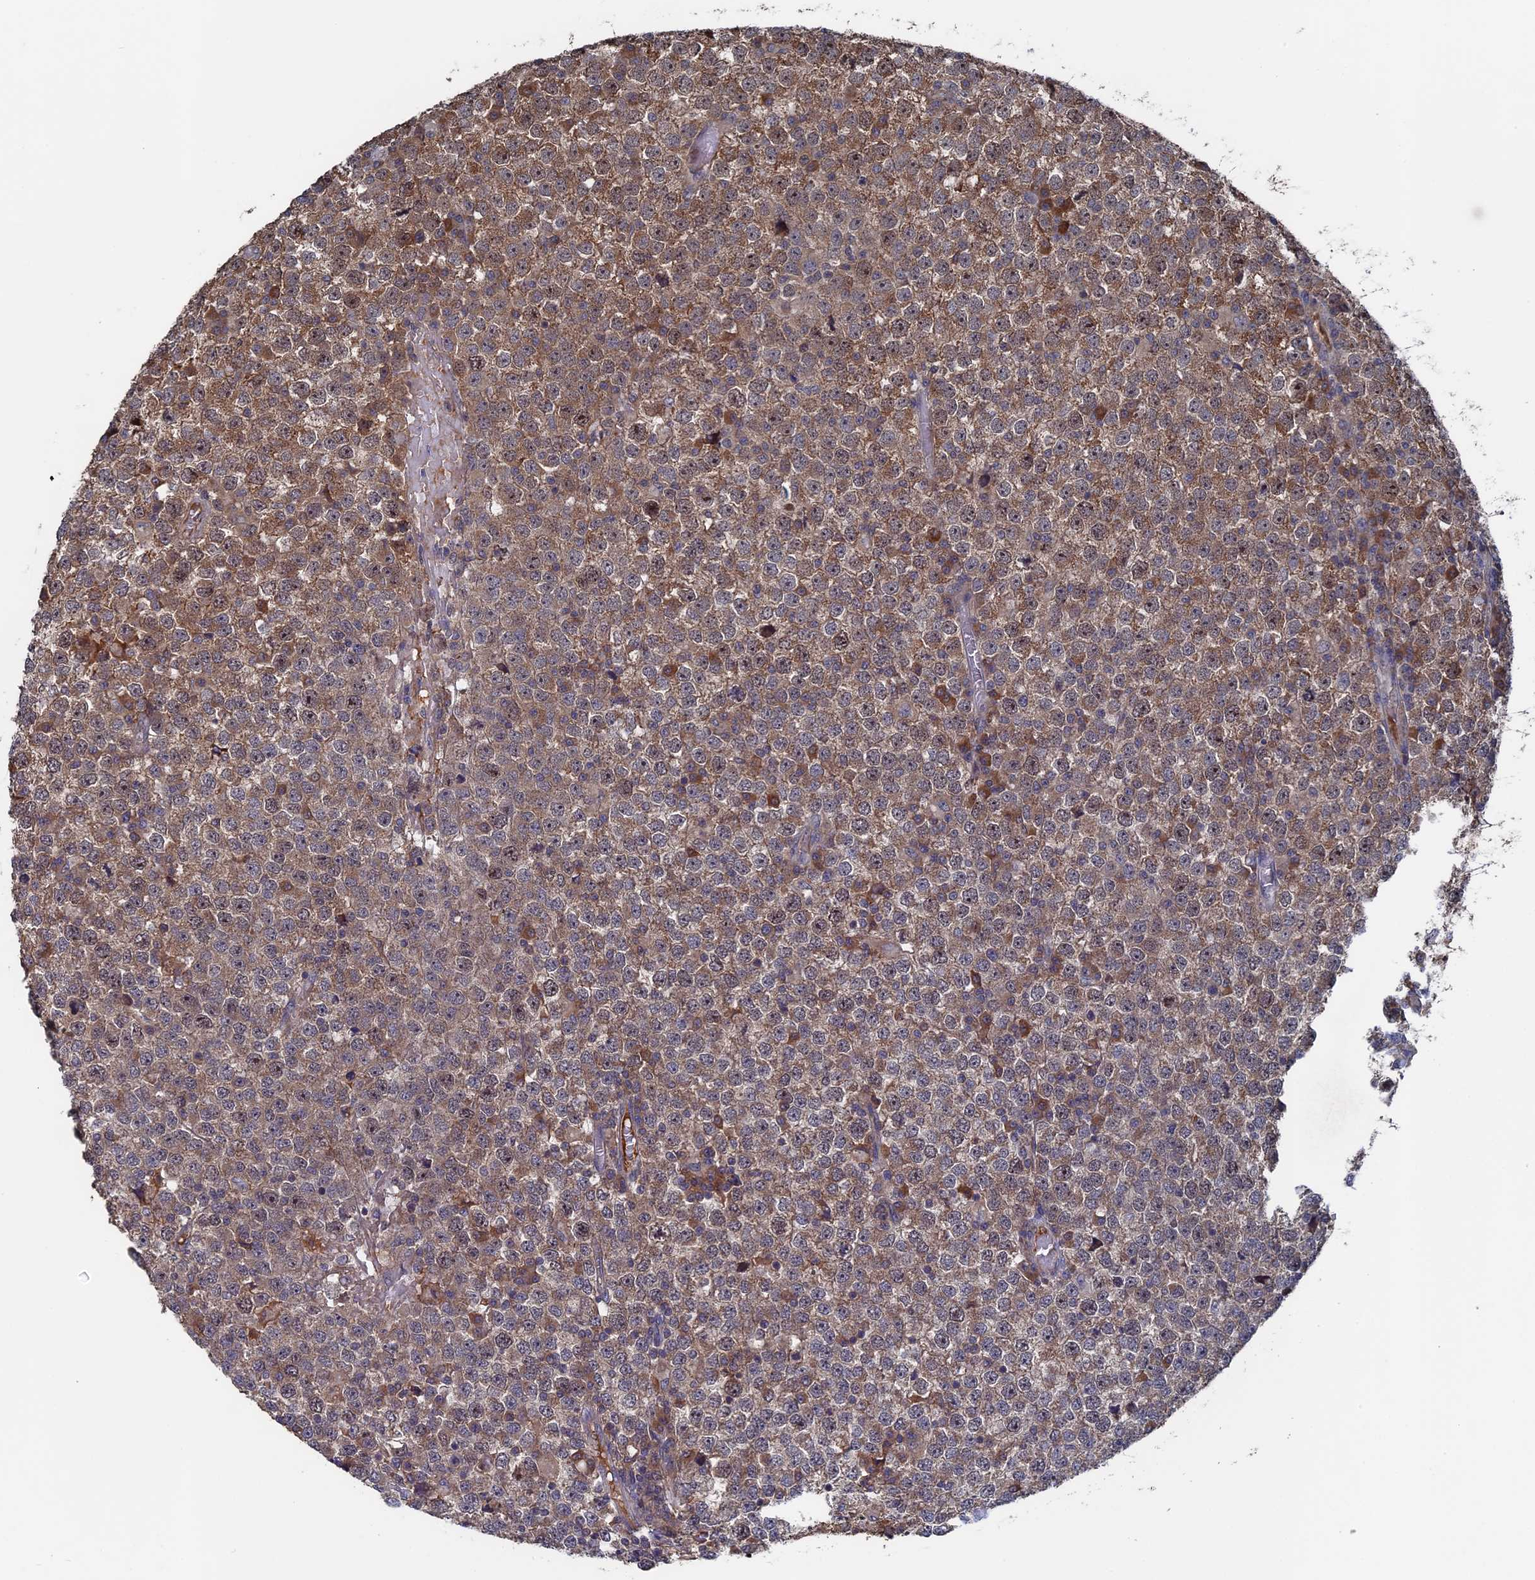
{"staining": {"intensity": "moderate", "quantity": ">75%", "location": "cytoplasmic/membranous"}, "tissue": "testis cancer", "cell_type": "Tumor cells", "image_type": "cancer", "snomed": [{"axis": "morphology", "description": "Seminoma, NOS"}, {"axis": "topography", "description": "Testis"}], "caption": "Protein staining of testis cancer tissue shows moderate cytoplasmic/membranous expression in about >75% of tumor cells.", "gene": "RAB15", "patient": {"sex": "male", "age": 65}}